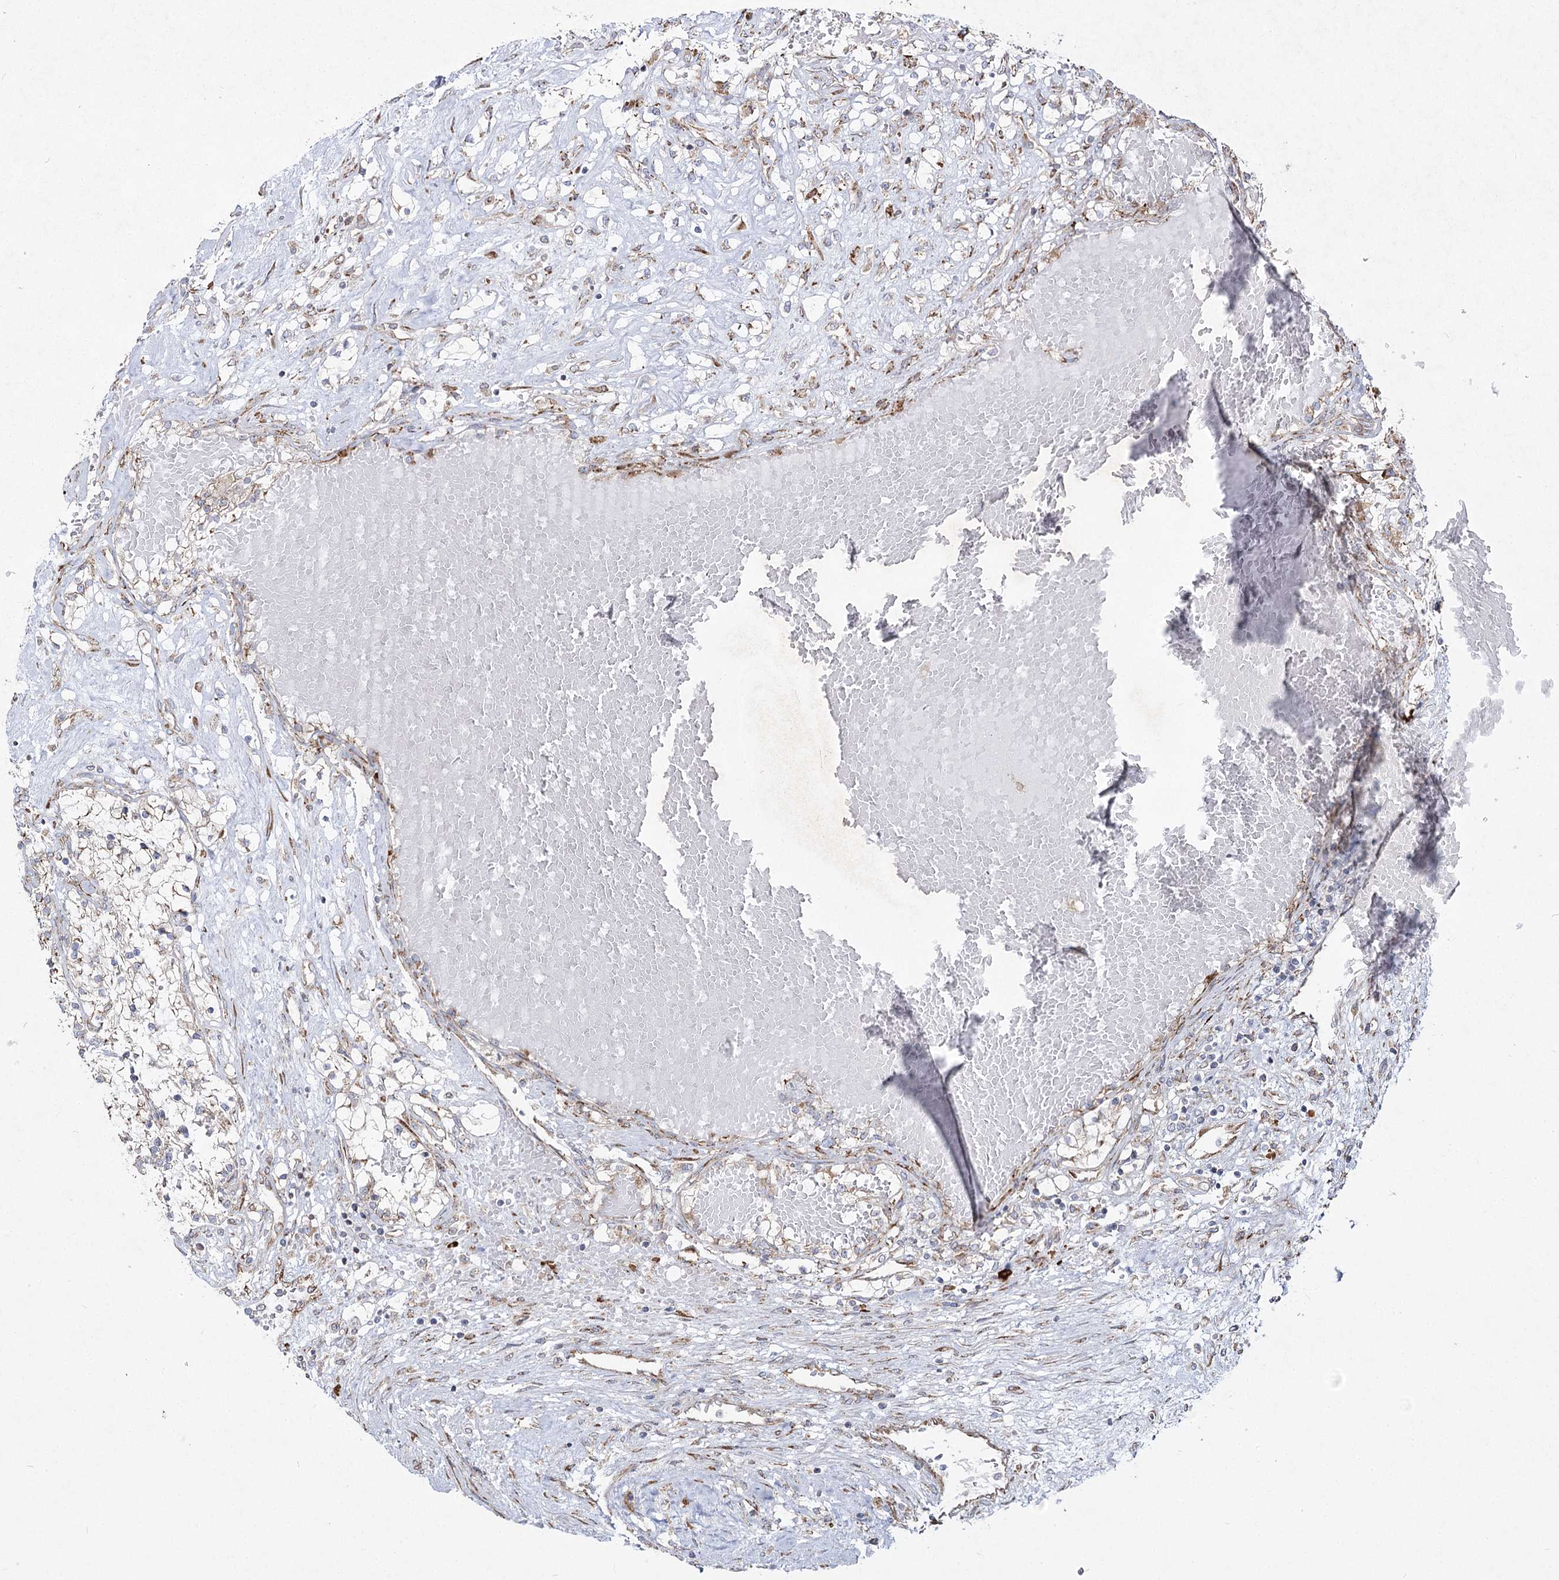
{"staining": {"intensity": "weak", "quantity": "<25%", "location": "cytoplasmic/membranous"}, "tissue": "renal cancer", "cell_type": "Tumor cells", "image_type": "cancer", "snomed": [{"axis": "morphology", "description": "Normal tissue, NOS"}, {"axis": "morphology", "description": "Adenocarcinoma, NOS"}, {"axis": "topography", "description": "Kidney"}], "caption": "Renal cancer was stained to show a protein in brown. There is no significant positivity in tumor cells.", "gene": "NHLRC2", "patient": {"sex": "male", "age": 68}}